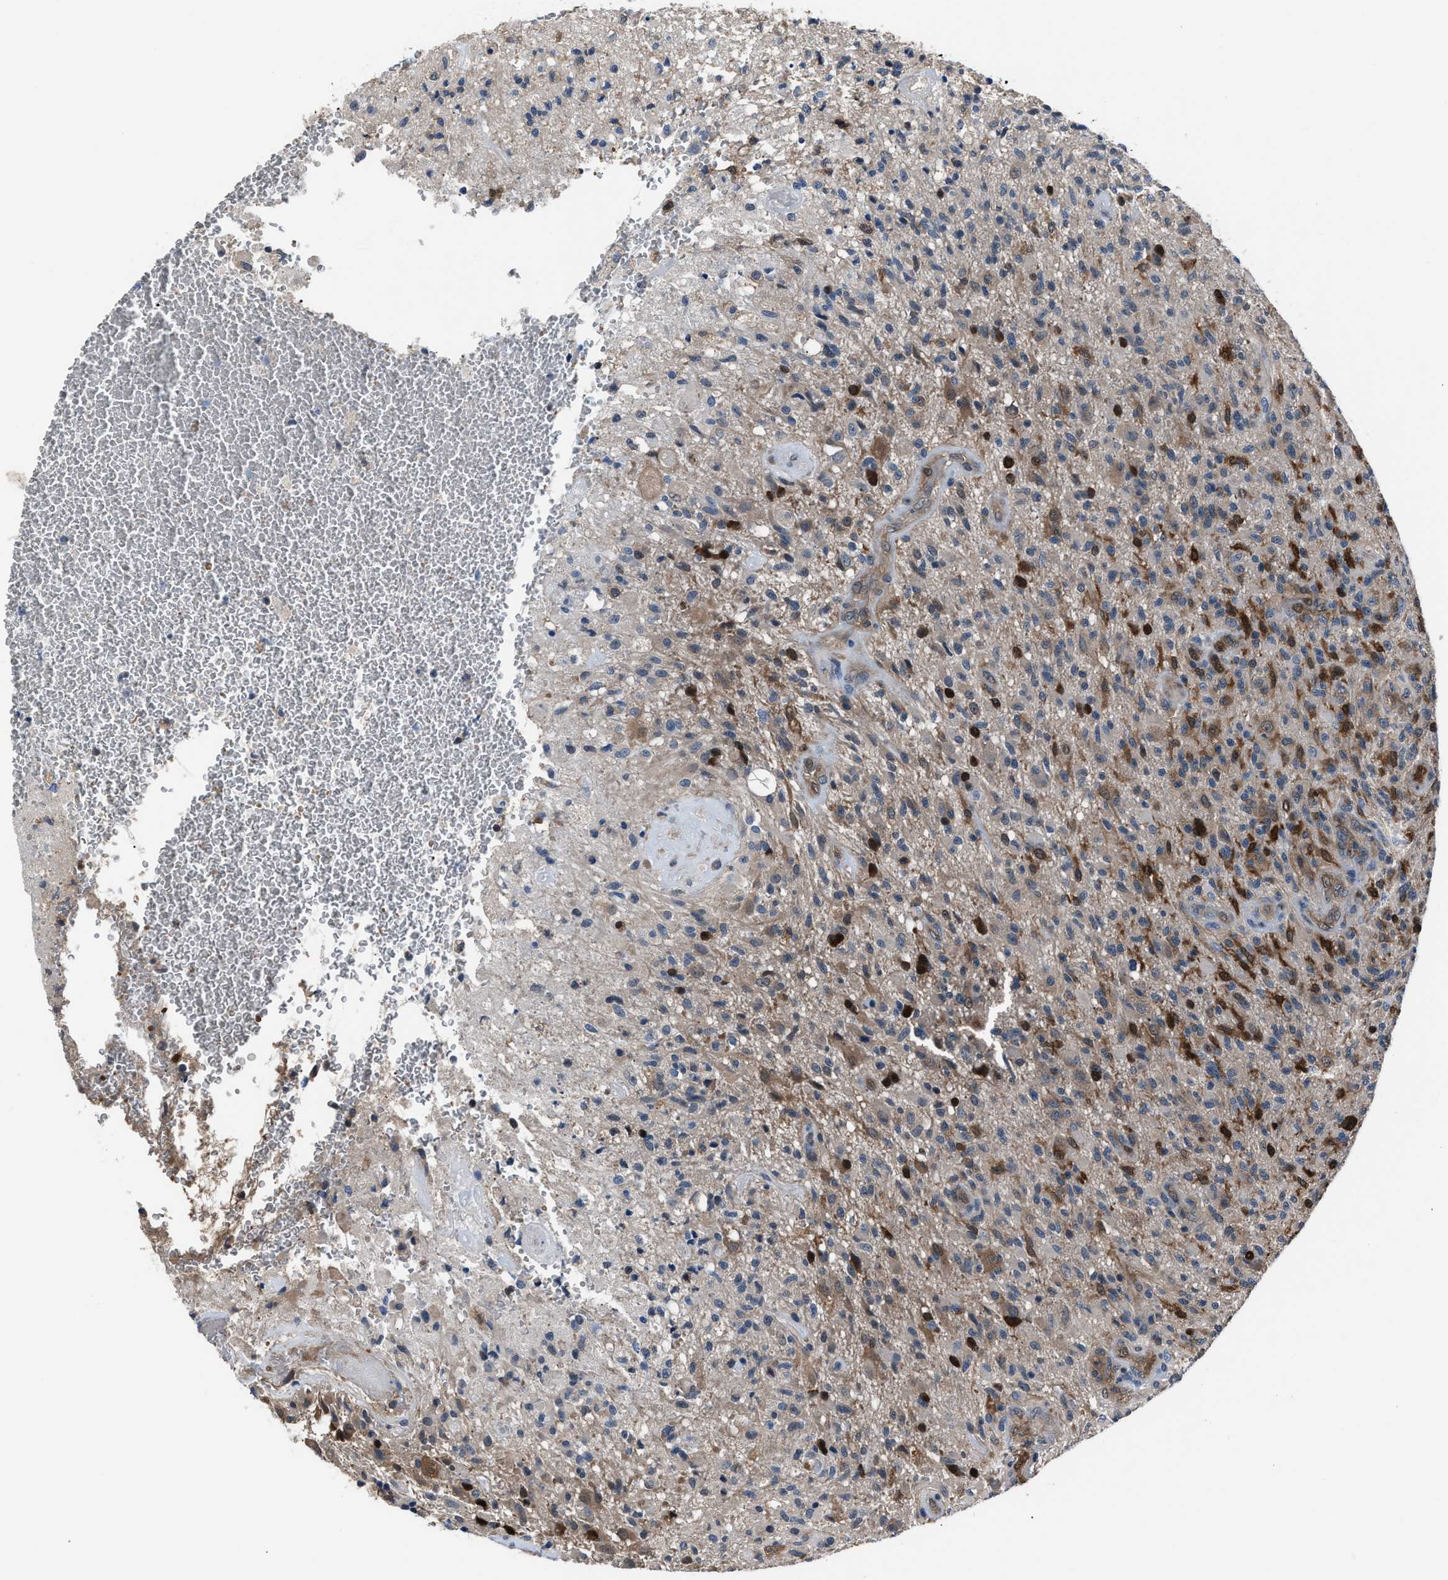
{"staining": {"intensity": "strong", "quantity": "<25%", "location": "nuclear"}, "tissue": "glioma", "cell_type": "Tumor cells", "image_type": "cancer", "snomed": [{"axis": "morphology", "description": "Glioma, malignant, High grade"}, {"axis": "topography", "description": "Brain"}], "caption": "A histopathology image of glioma stained for a protein demonstrates strong nuclear brown staining in tumor cells.", "gene": "PPA1", "patient": {"sex": "male", "age": 71}}